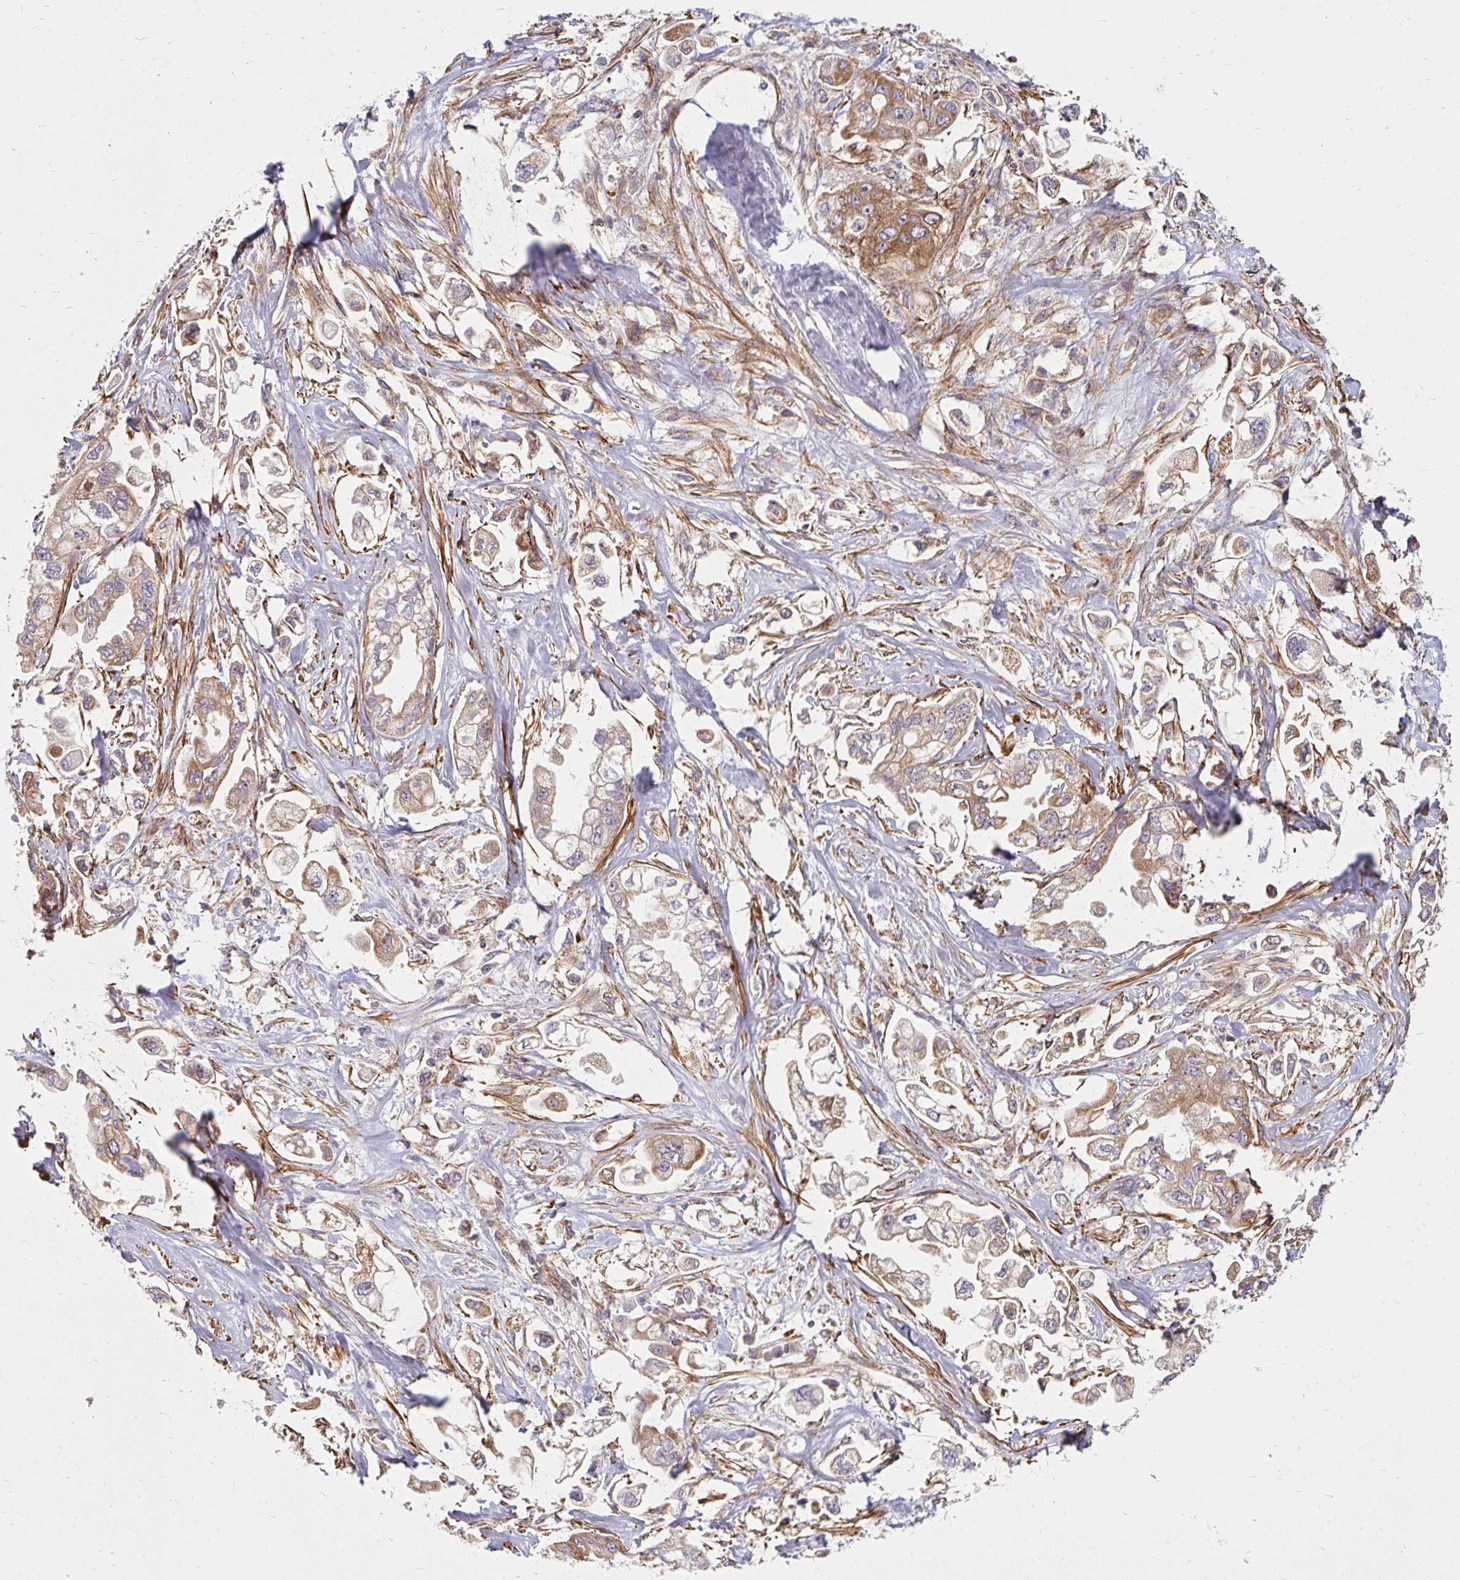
{"staining": {"intensity": "weak", "quantity": ">75%", "location": "cytoplasmic/membranous"}, "tissue": "stomach cancer", "cell_type": "Tumor cells", "image_type": "cancer", "snomed": [{"axis": "morphology", "description": "Adenocarcinoma, NOS"}, {"axis": "topography", "description": "Stomach"}], "caption": "About >75% of tumor cells in human stomach cancer exhibit weak cytoplasmic/membranous protein staining as visualized by brown immunohistochemical staining.", "gene": "BTF3", "patient": {"sex": "male", "age": 62}}